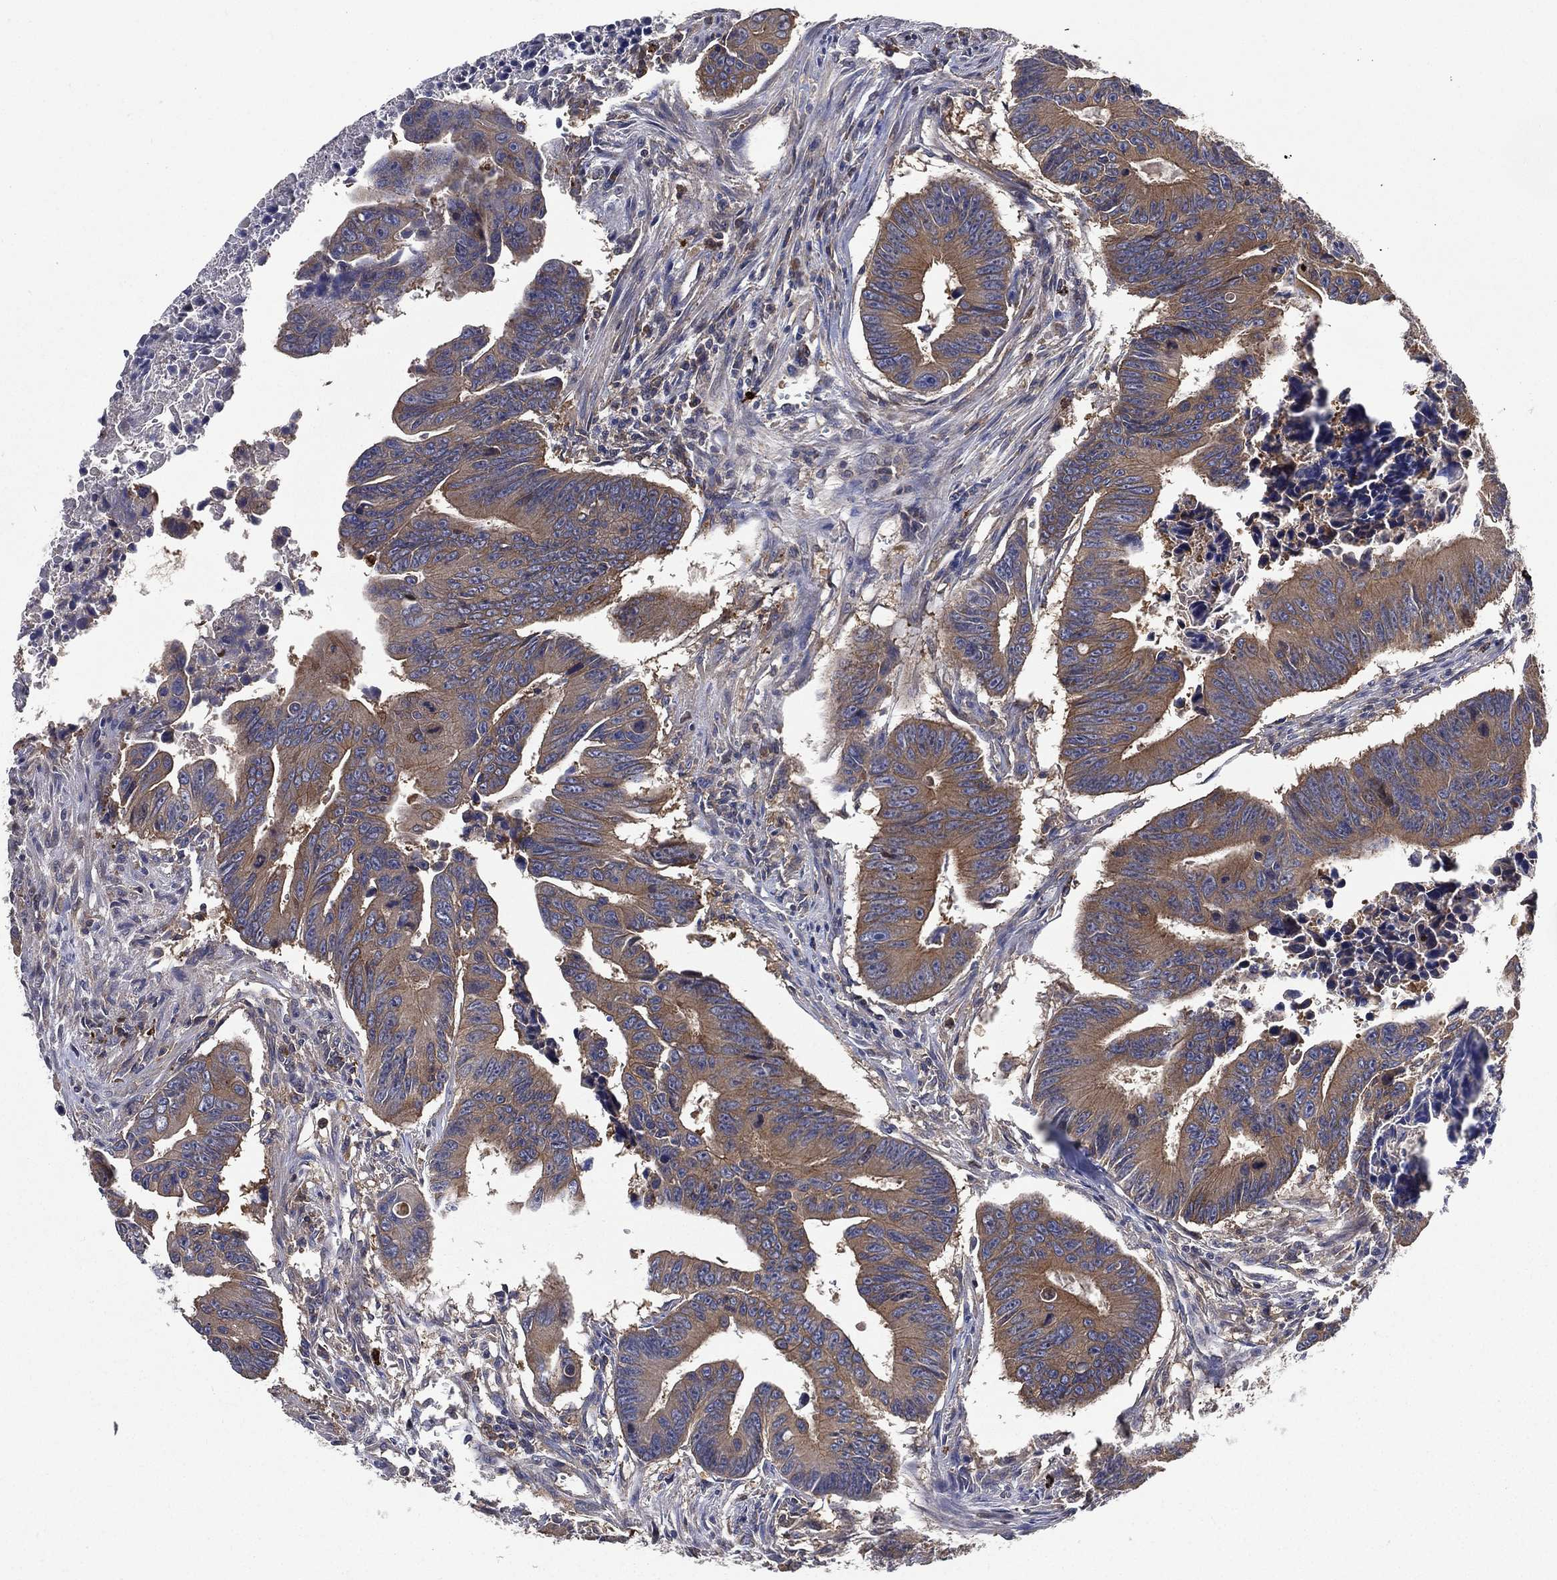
{"staining": {"intensity": "moderate", "quantity": ">75%", "location": "cytoplasmic/membranous"}, "tissue": "colorectal cancer", "cell_type": "Tumor cells", "image_type": "cancer", "snomed": [{"axis": "morphology", "description": "Adenocarcinoma, NOS"}, {"axis": "topography", "description": "Colon"}], "caption": "This is a photomicrograph of IHC staining of adenocarcinoma (colorectal), which shows moderate expression in the cytoplasmic/membranous of tumor cells.", "gene": "SMPD3", "patient": {"sex": "female", "age": 87}}